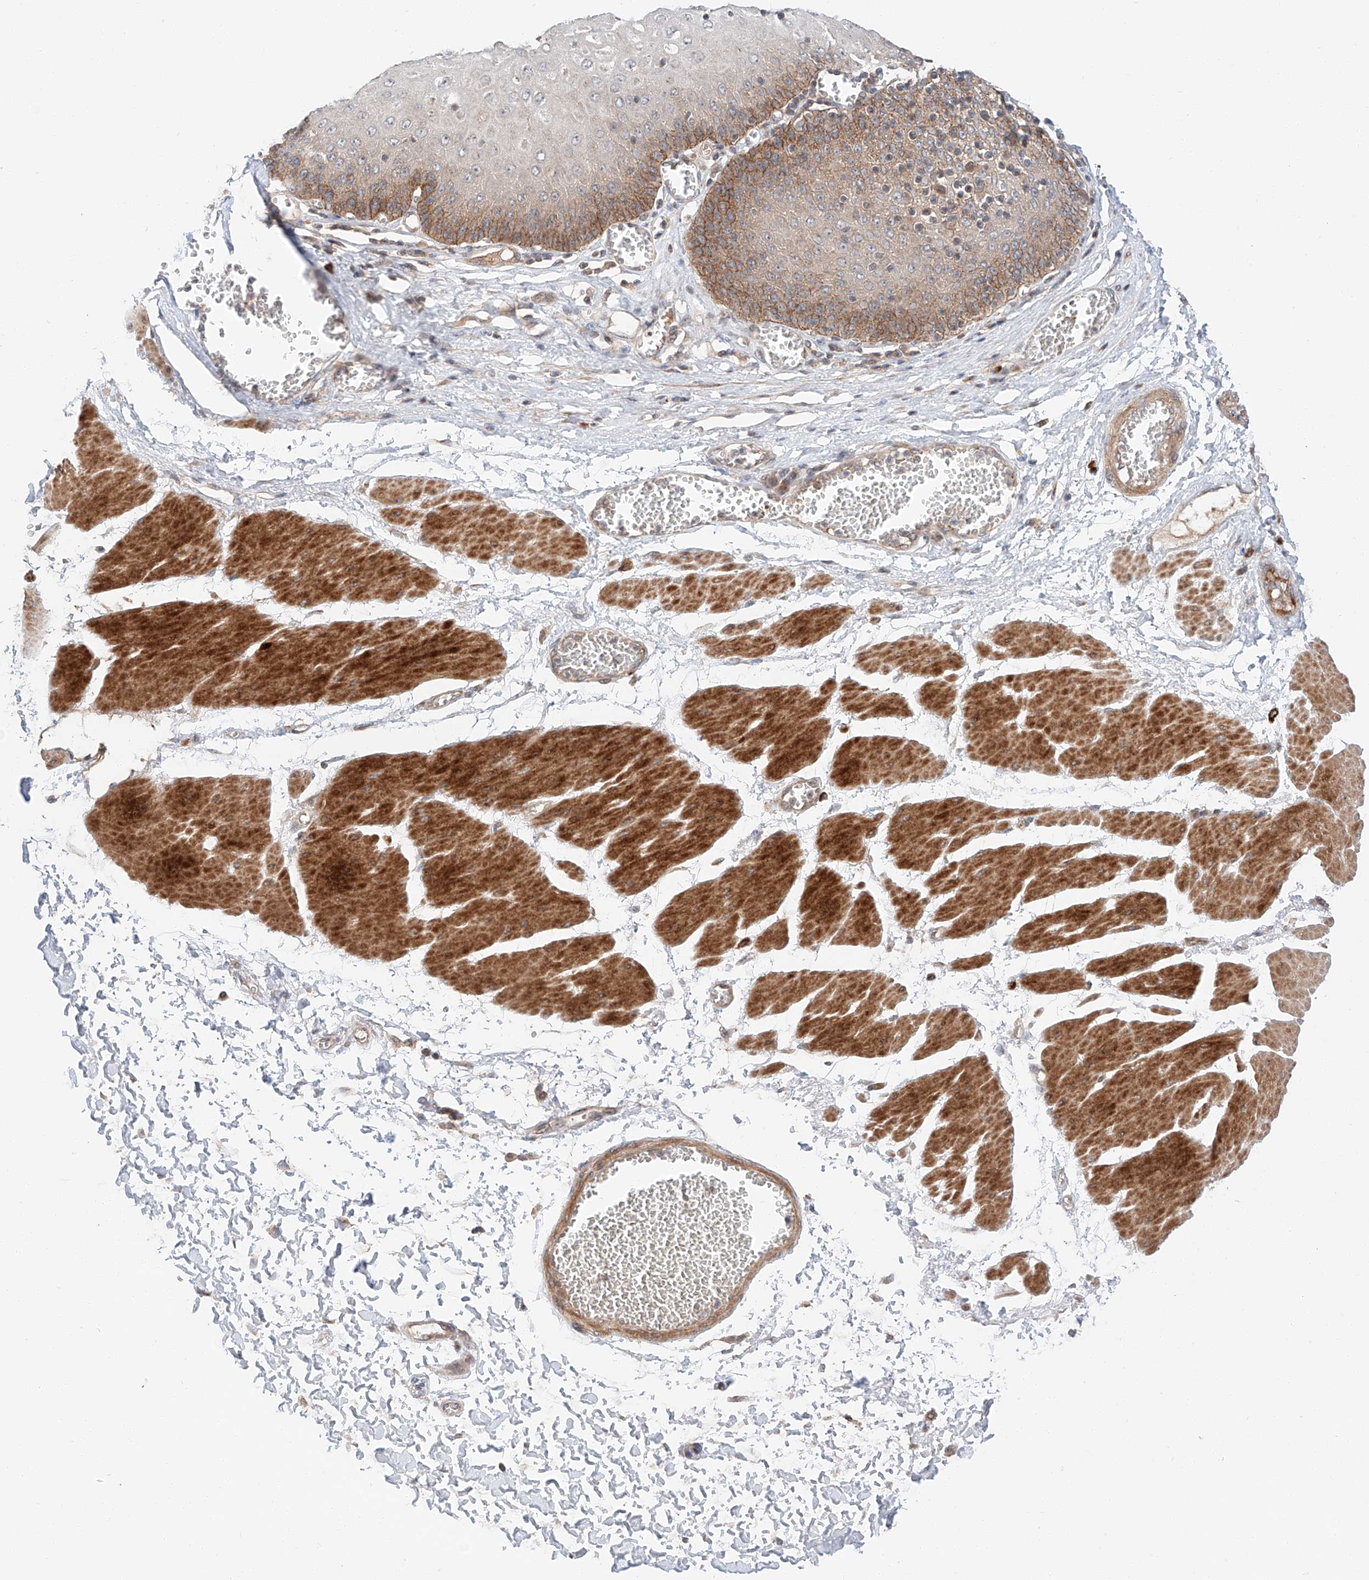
{"staining": {"intensity": "strong", "quantity": "25%-75%", "location": "cytoplasmic/membranous"}, "tissue": "esophagus", "cell_type": "Squamous epithelial cells", "image_type": "normal", "snomed": [{"axis": "morphology", "description": "Normal tissue, NOS"}, {"axis": "topography", "description": "Esophagus"}], "caption": "Protein staining demonstrates strong cytoplasmic/membranous positivity in about 25%-75% of squamous epithelial cells in benign esophagus.", "gene": "XPNPEP1", "patient": {"sex": "male", "age": 60}}